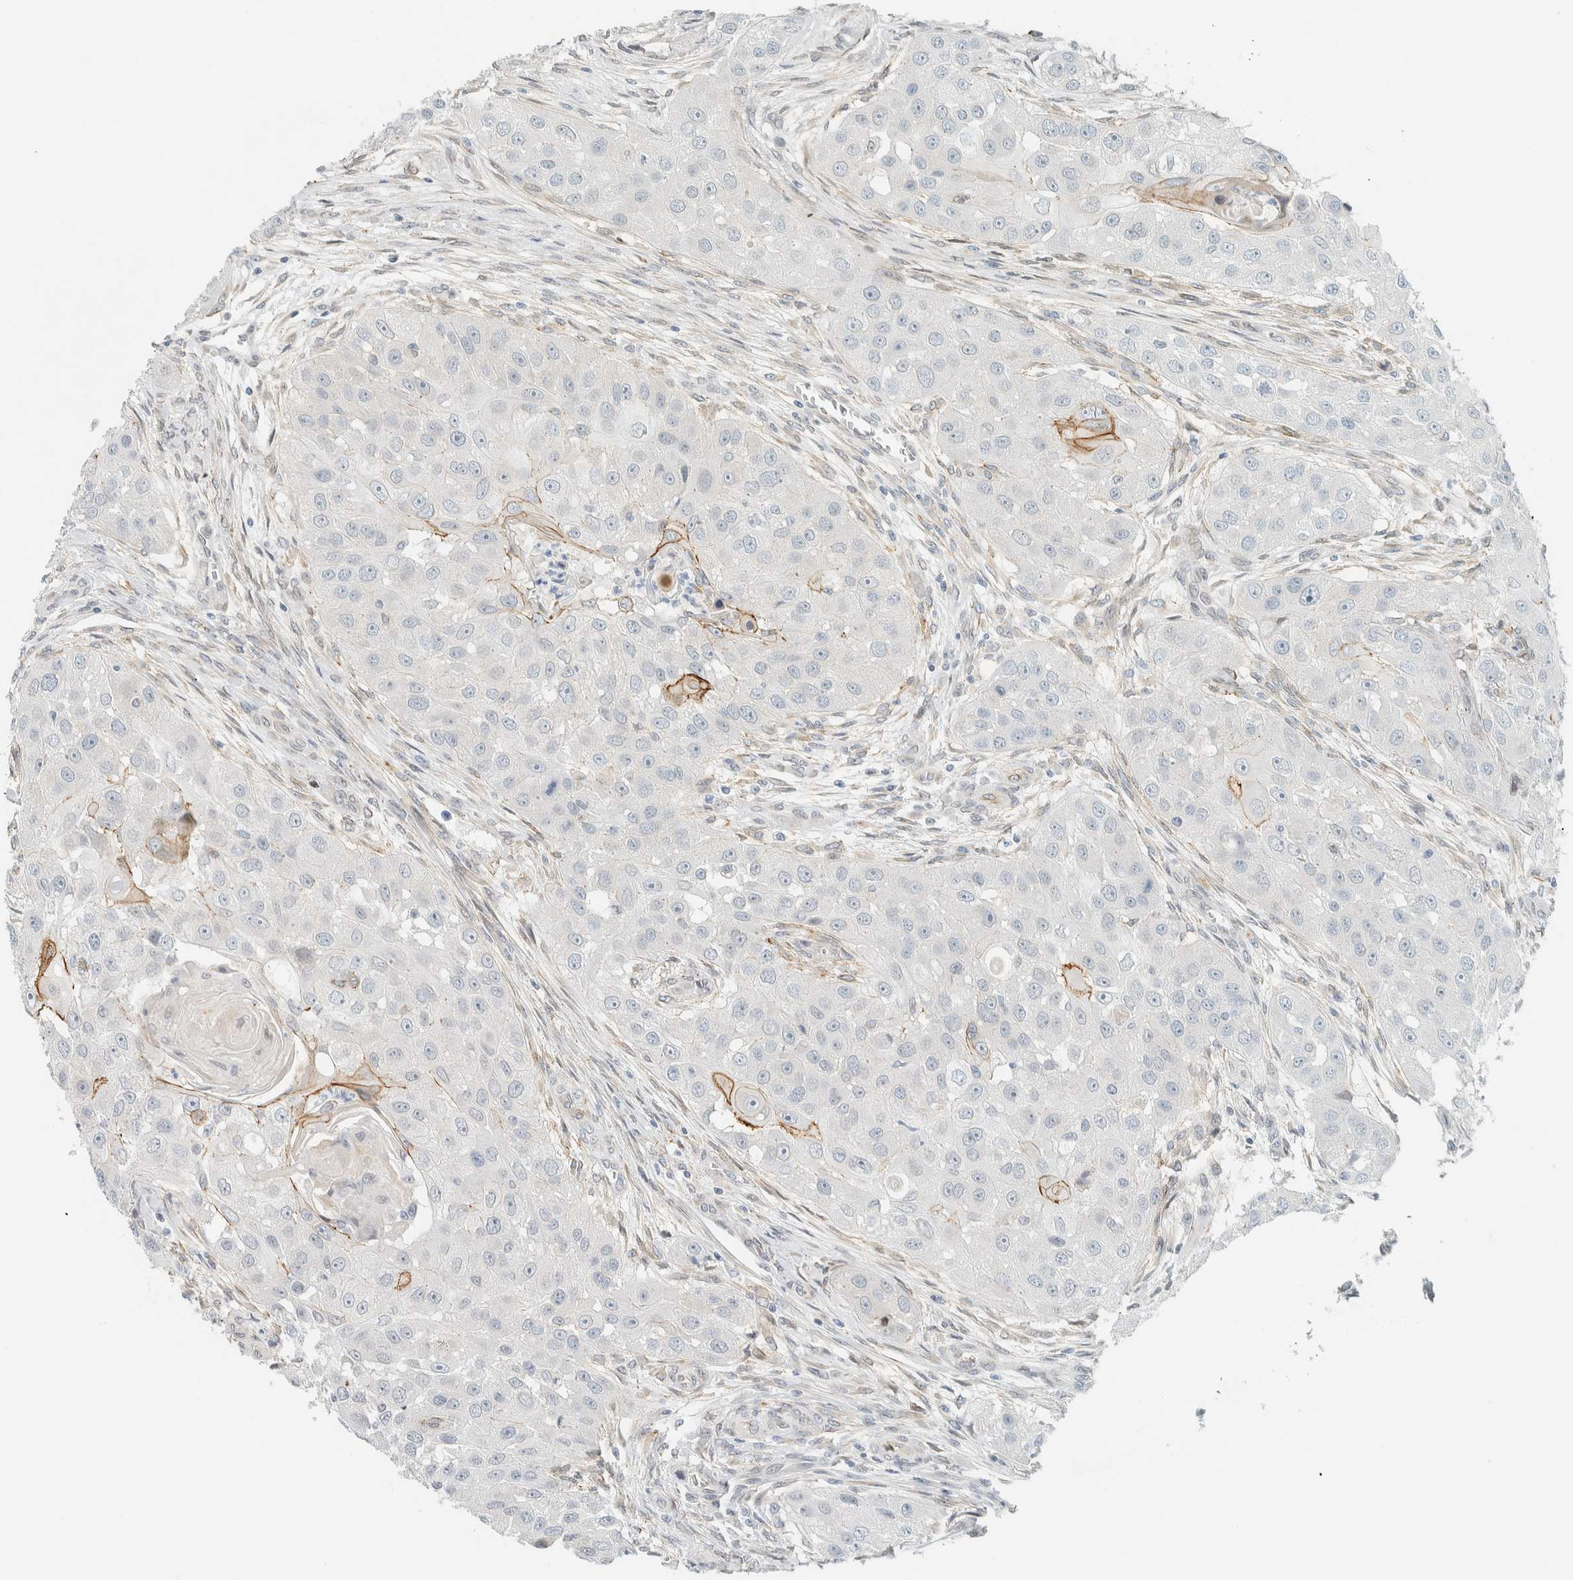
{"staining": {"intensity": "negative", "quantity": "none", "location": "none"}, "tissue": "head and neck cancer", "cell_type": "Tumor cells", "image_type": "cancer", "snomed": [{"axis": "morphology", "description": "Normal tissue, NOS"}, {"axis": "morphology", "description": "Squamous cell carcinoma, NOS"}, {"axis": "topography", "description": "Skeletal muscle"}, {"axis": "topography", "description": "Head-Neck"}], "caption": "Histopathology image shows no protein positivity in tumor cells of head and neck cancer (squamous cell carcinoma) tissue. The staining was performed using DAB (3,3'-diaminobenzidine) to visualize the protein expression in brown, while the nuclei were stained in blue with hematoxylin (Magnification: 20x).", "gene": "C1QTNF12", "patient": {"sex": "male", "age": 51}}